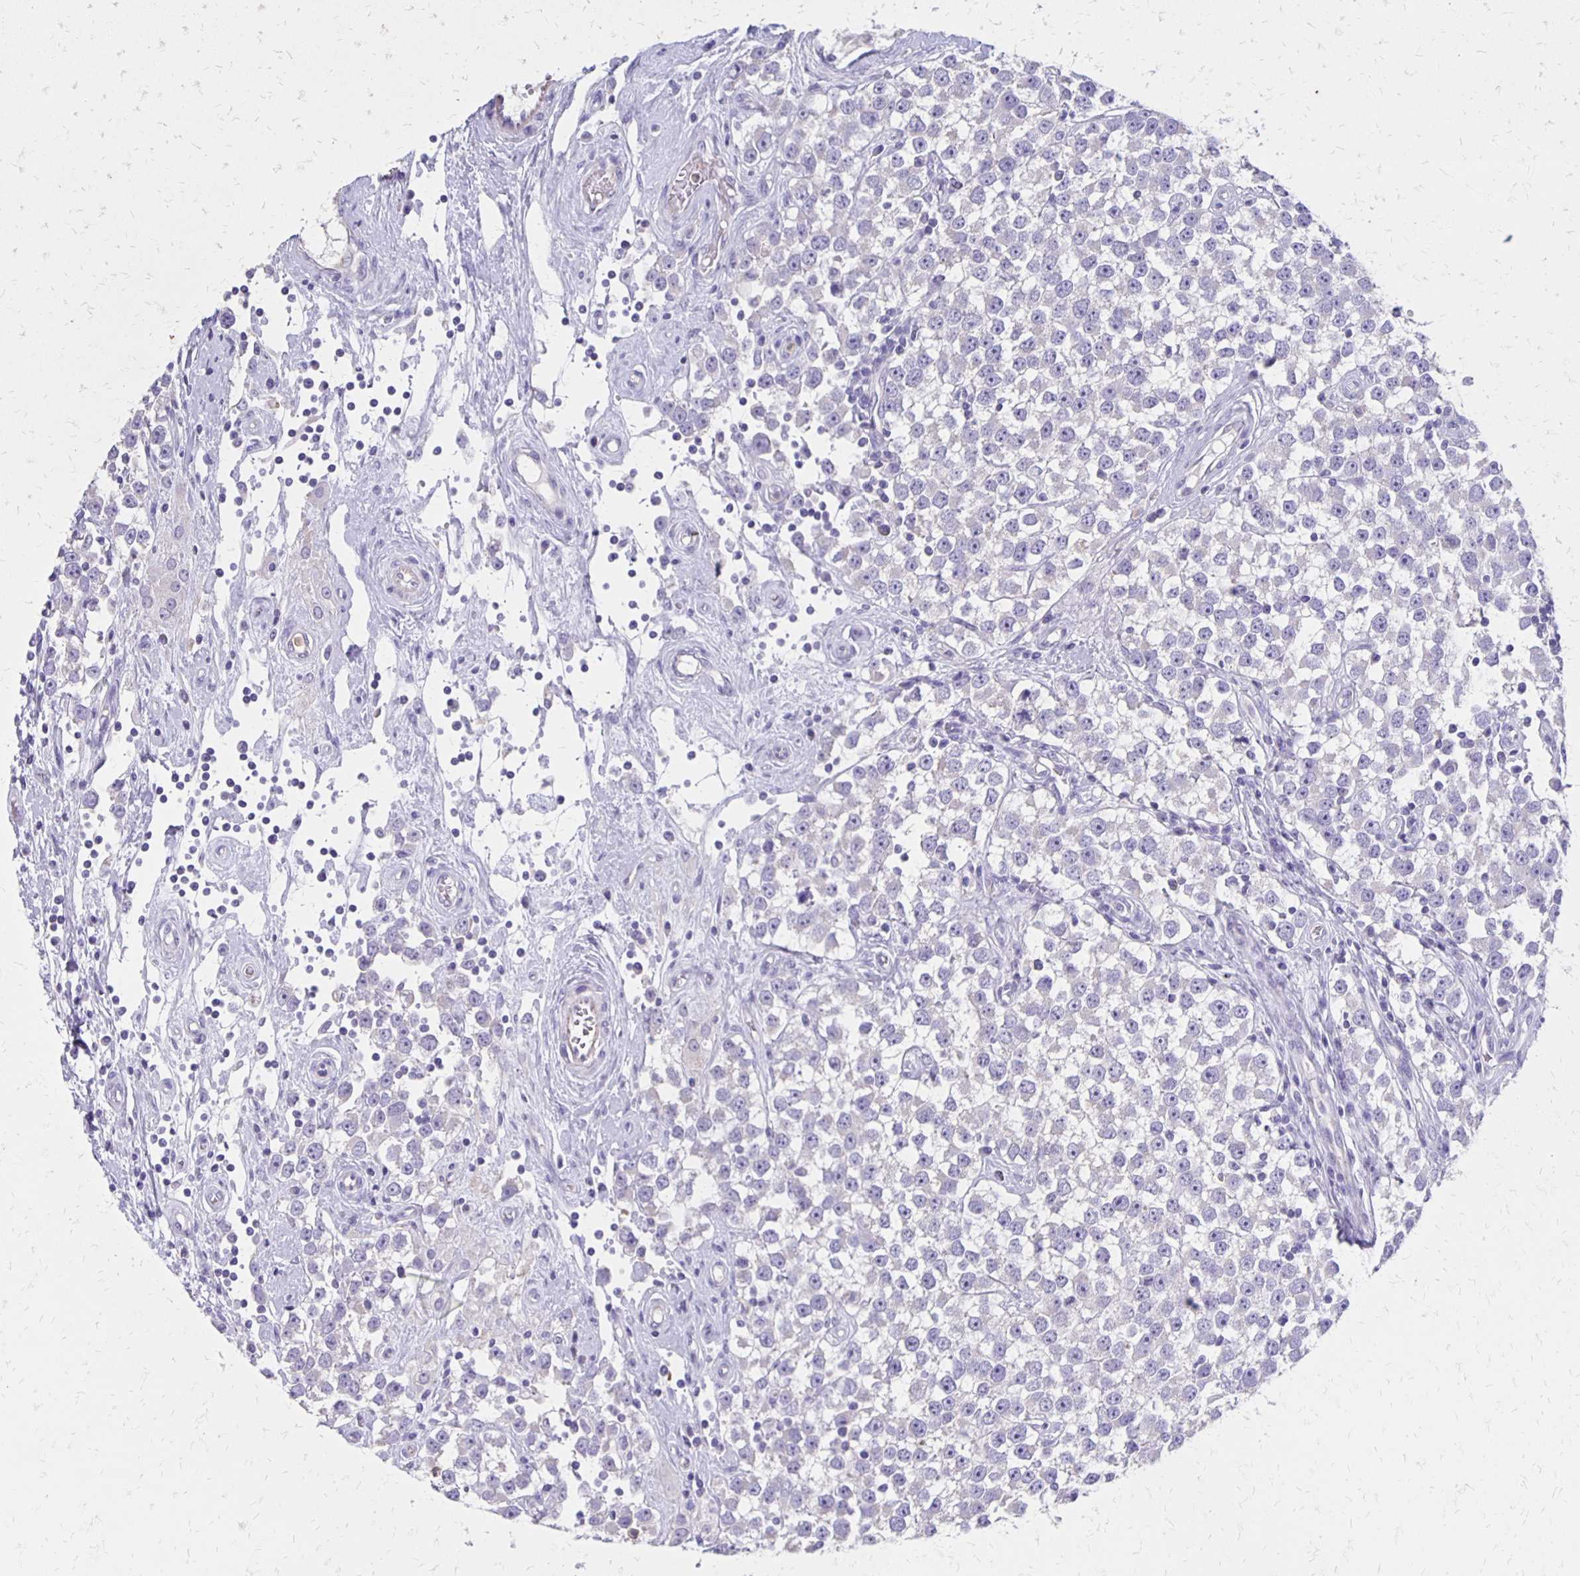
{"staining": {"intensity": "negative", "quantity": "none", "location": "none"}, "tissue": "testis cancer", "cell_type": "Tumor cells", "image_type": "cancer", "snomed": [{"axis": "morphology", "description": "Seminoma, NOS"}, {"axis": "topography", "description": "Testis"}], "caption": "Tumor cells show no significant expression in testis cancer. Brightfield microscopy of immunohistochemistry stained with DAB (3,3'-diaminobenzidine) (brown) and hematoxylin (blue), captured at high magnification.", "gene": "SEPTIN5", "patient": {"sex": "male", "age": 34}}